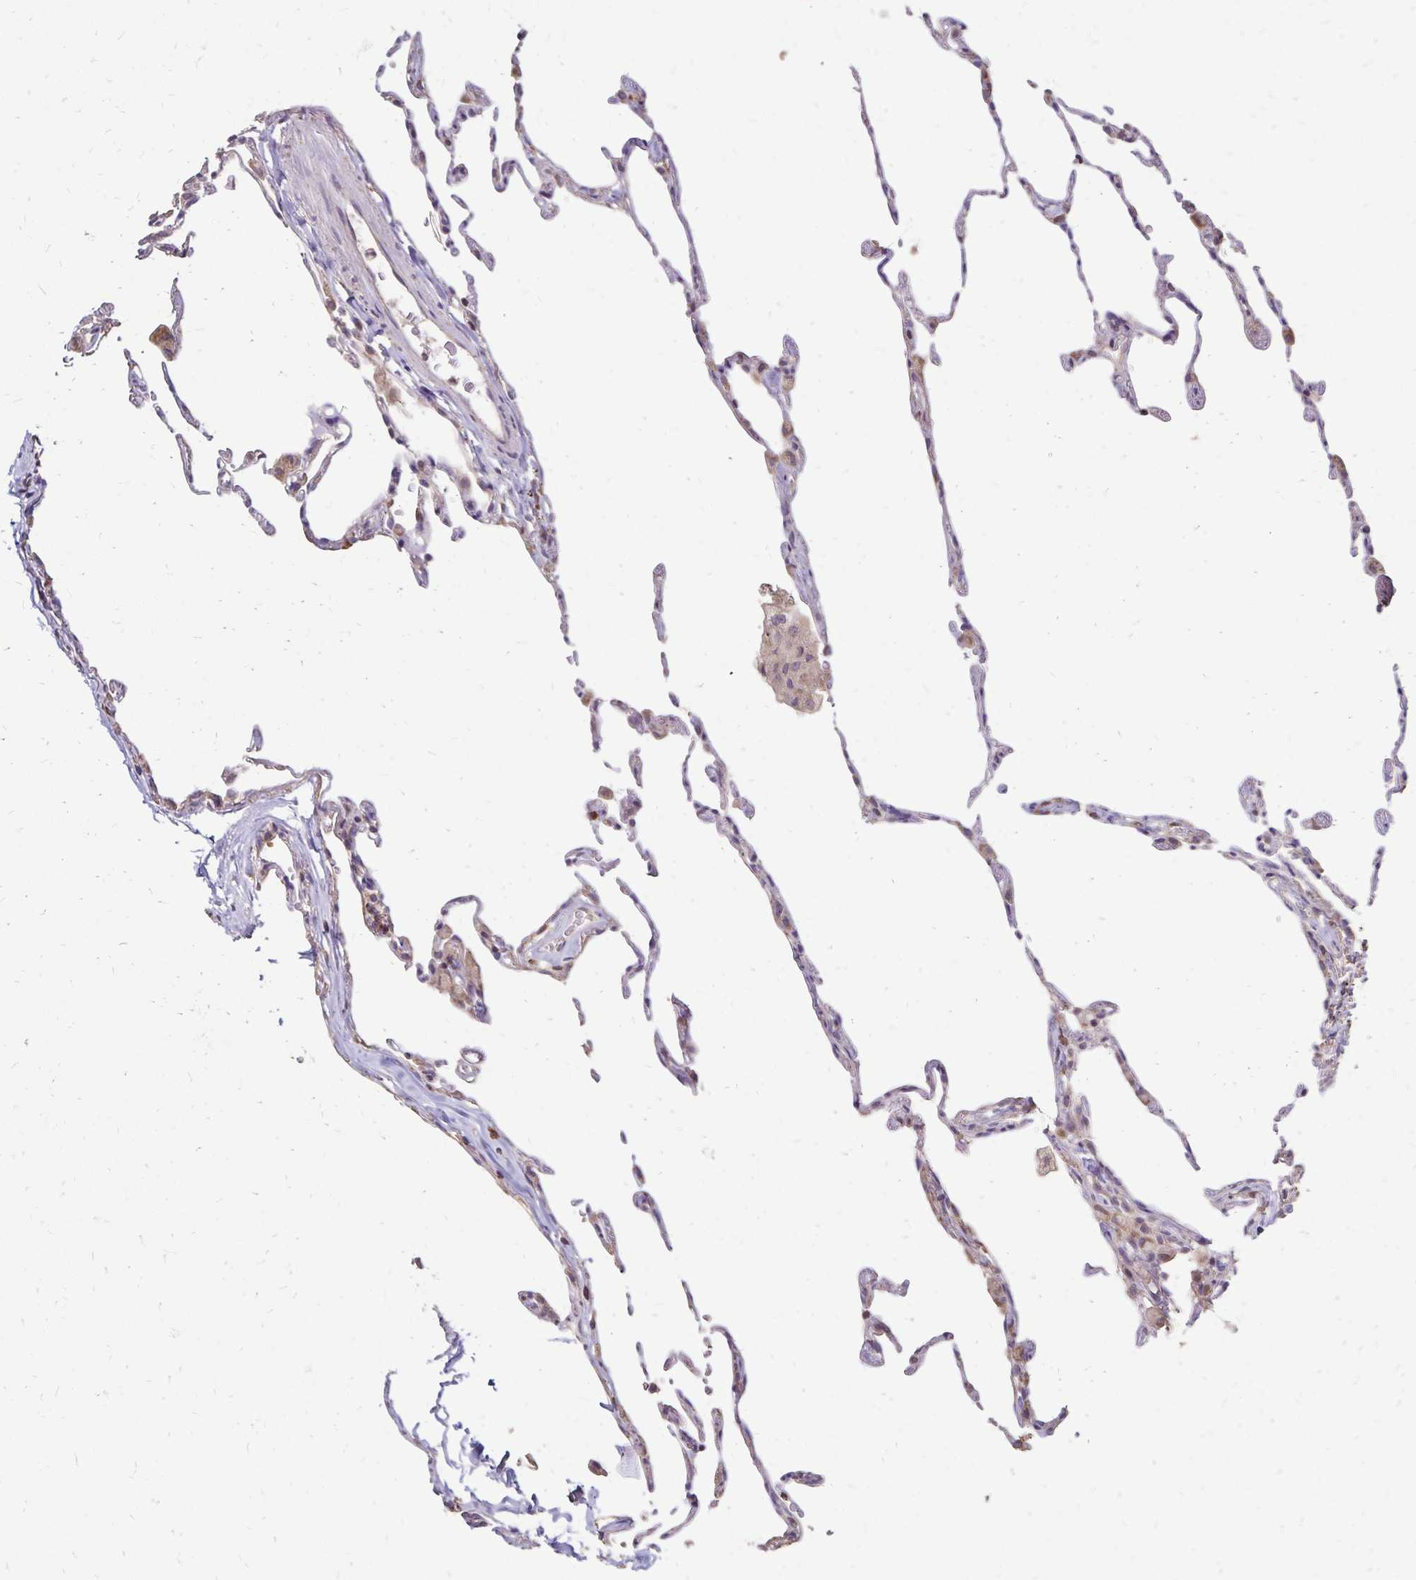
{"staining": {"intensity": "weak", "quantity": "<25%", "location": "cytoplasmic/membranous"}, "tissue": "lung", "cell_type": "Alveolar cells", "image_type": "normal", "snomed": [{"axis": "morphology", "description": "Normal tissue, NOS"}, {"axis": "topography", "description": "Lung"}], "caption": "DAB immunohistochemical staining of unremarkable human lung demonstrates no significant expression in alveolar cells.", "gene": "EMC10", "patient": {"sex": "female", "age": 57}}